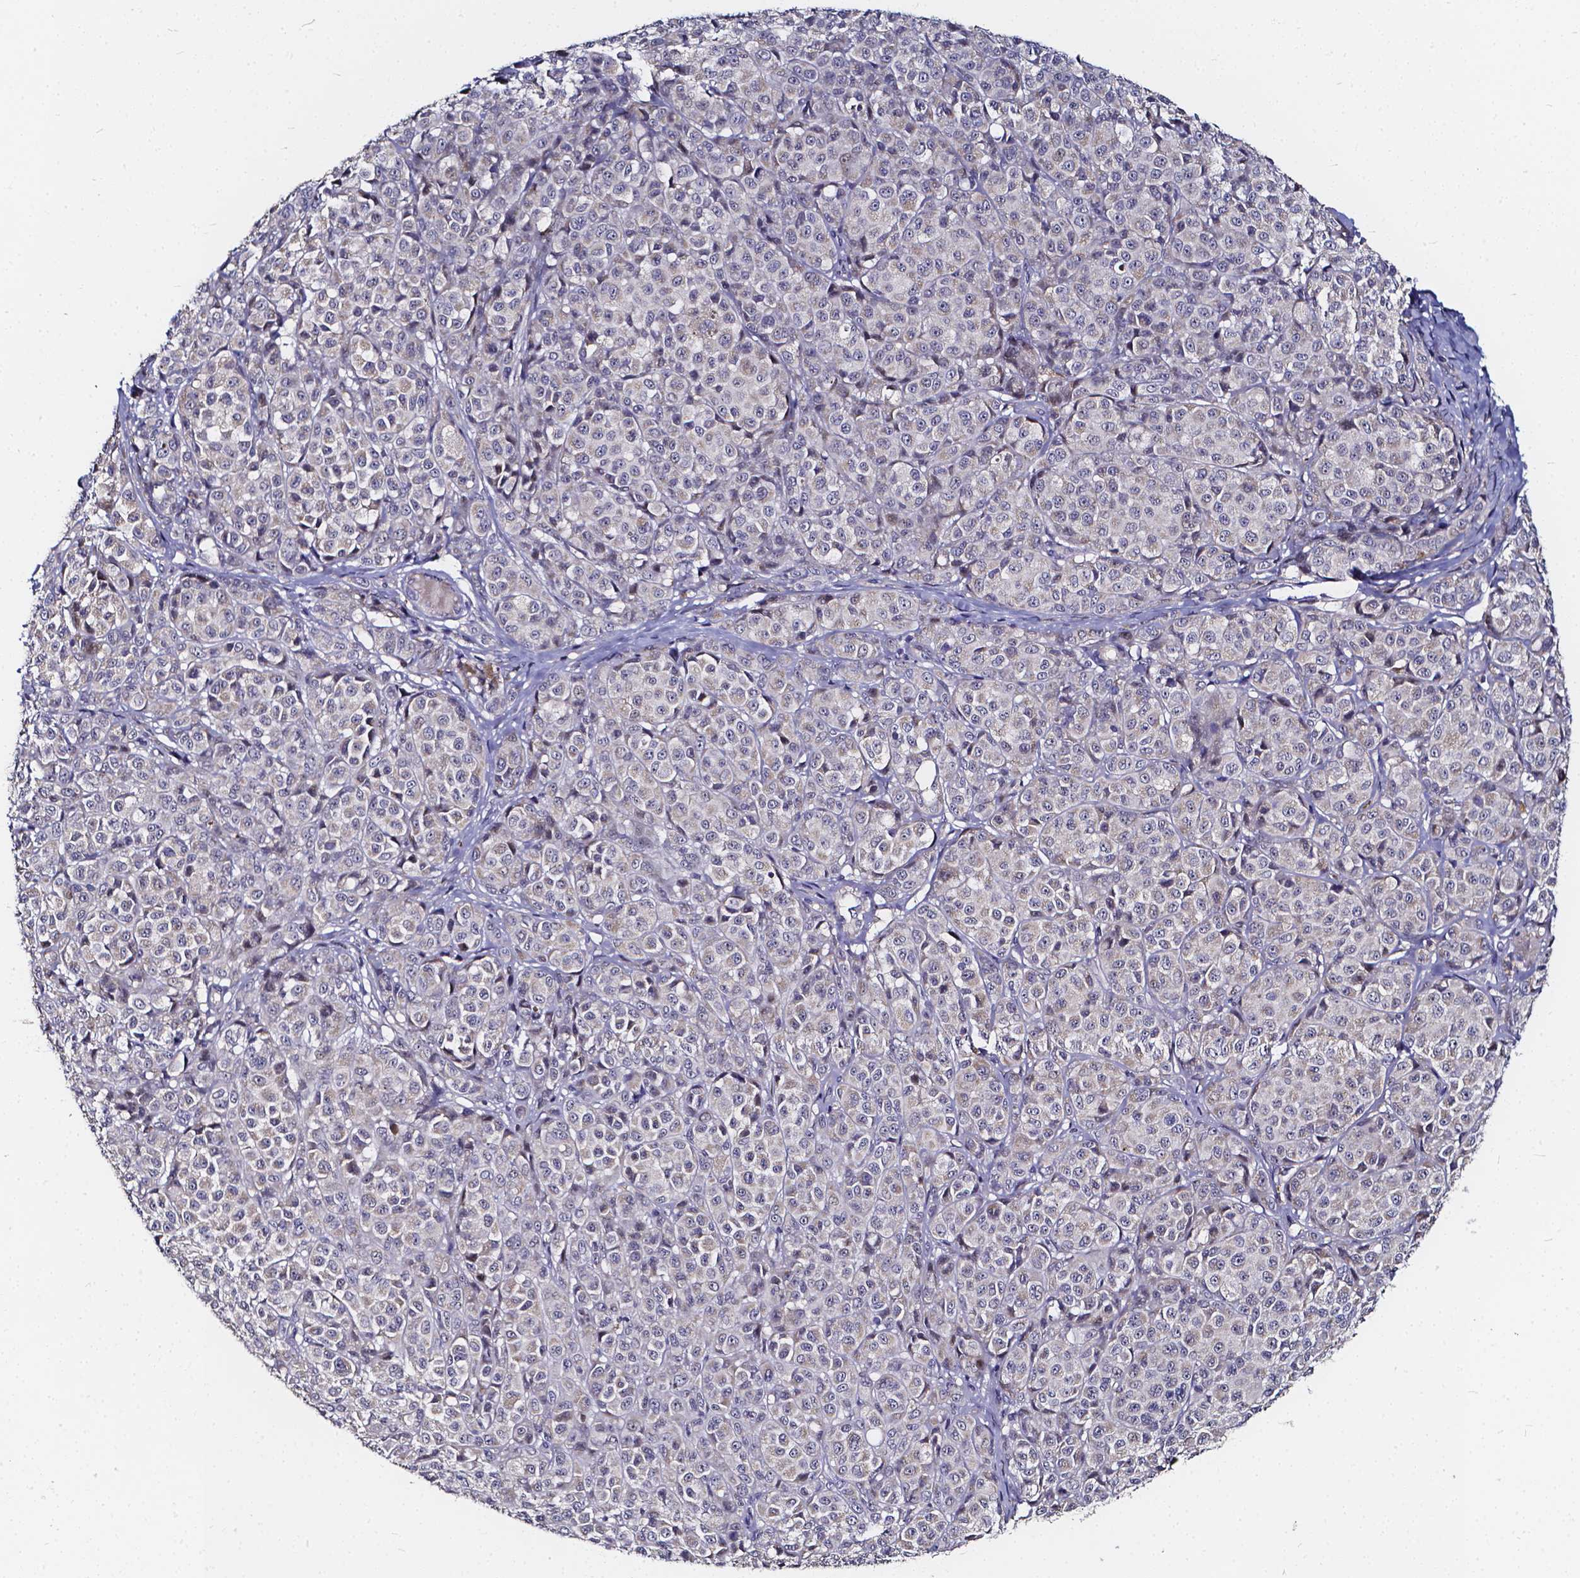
{"staining": {"intensity": "negative", "quantity": "none", "location": "none"}, "tissue": "melanoma", "cell_type": "Tumor cells", "image_type": "cancer", "snomed": [{"axis": "morphology", "description": "Malignant melanoma, NOS"}, {"axis": "topography", "description": "Skin"}], "caption": "An immunohistochemistry (IHC) image of malignant melanoma is shown. There is no staining in tumor cells of malignant melanoma.", "gene": "SOWAHA", "patient": {"sex": "male", "age": 89}}